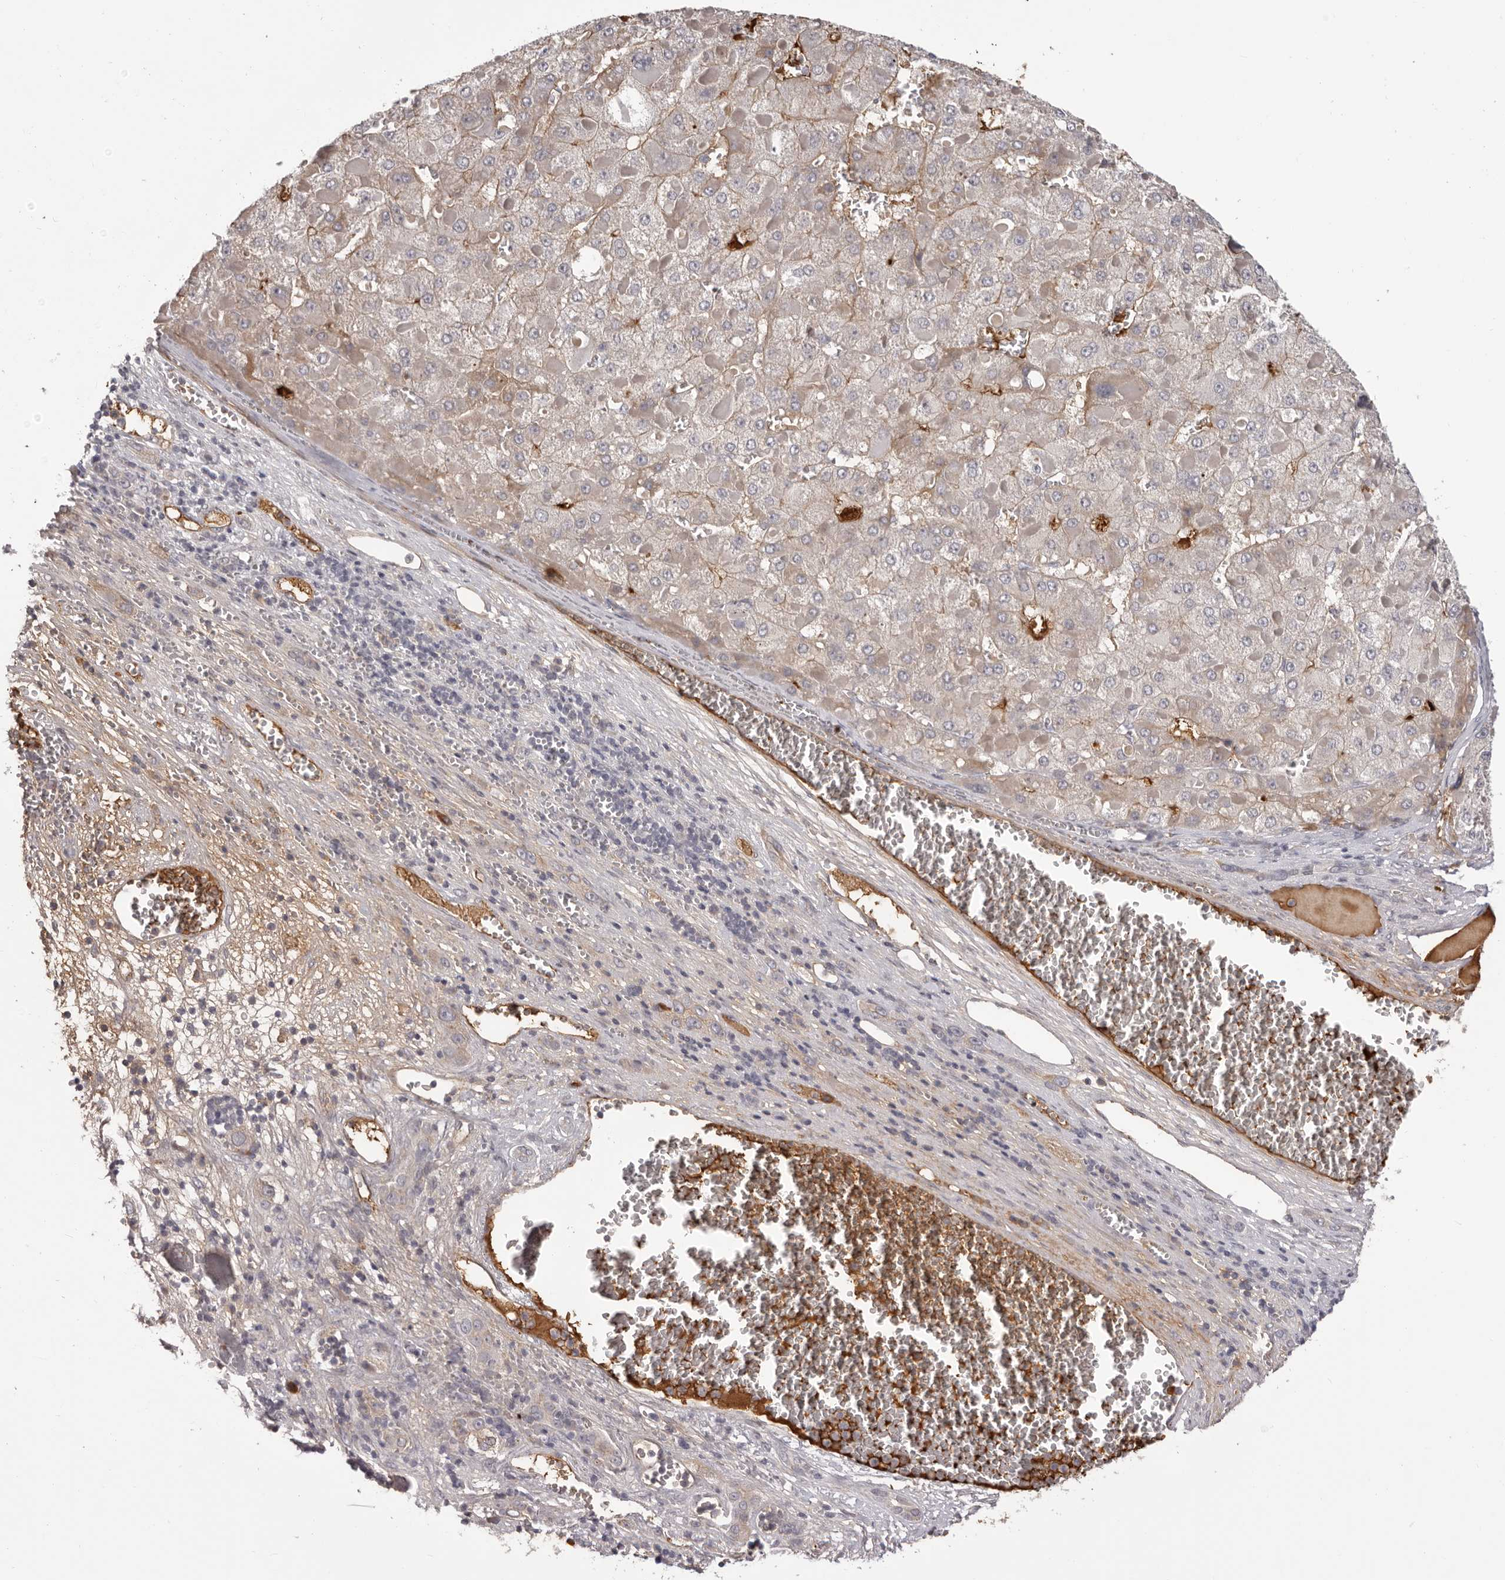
{"staining": {"intensity": "weak", "quantity": "<25%", "location": "cytoplasmic/membranous"}, "tissue": "liver cancer", "cell_type": "Tumor cells", "image_type": "cancer", "snomed": [{"axis": "morphology", "description": "Carcinoma, Hepatocellular, NOS"}, {"axis": "topography", "description": "Liver"}], "caption": "Tumor cells show no significant protein expression in hepatocellular carcinoma (liver).", "gene": "OTUD3", "patient": {"sex": "female", "age": 73}}